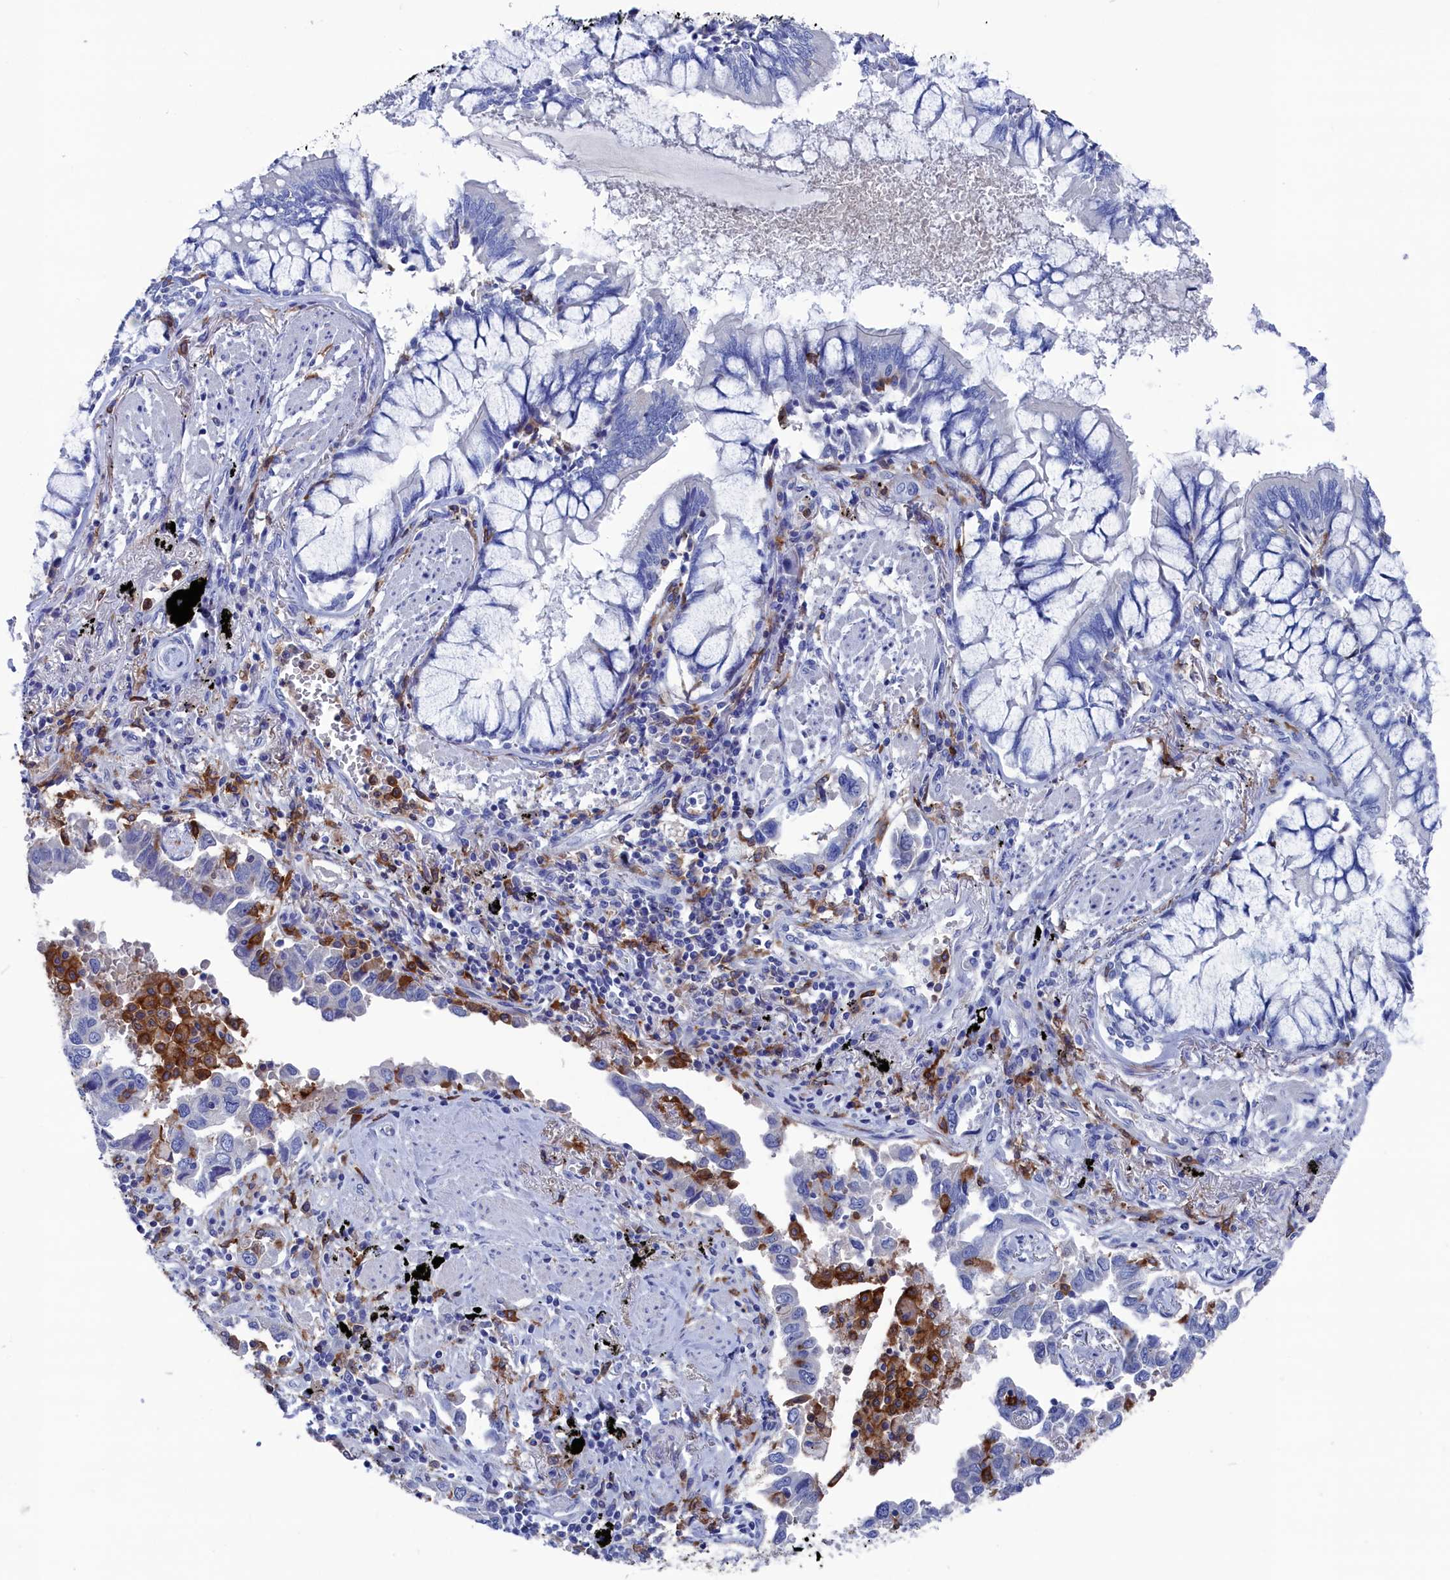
{"staining": {"intensity": "negative", "quantity": "none", "location": "none"}, "tissue": "lung cancer", "cell_type": "Tumor cells", "image_type": "cancer", "snomed": [{"axis": "morphology", "description": "Adenocarcinoma, NOS"}, {"axis": "topography", "description": "Lung"}], "caption": "Adenocarcinoma (lung) was stained to show a protein in brown. There is no significant staining in tumor cells.", "gene": "TYROBP", "patient": {"sex": "male", "age": 67}}